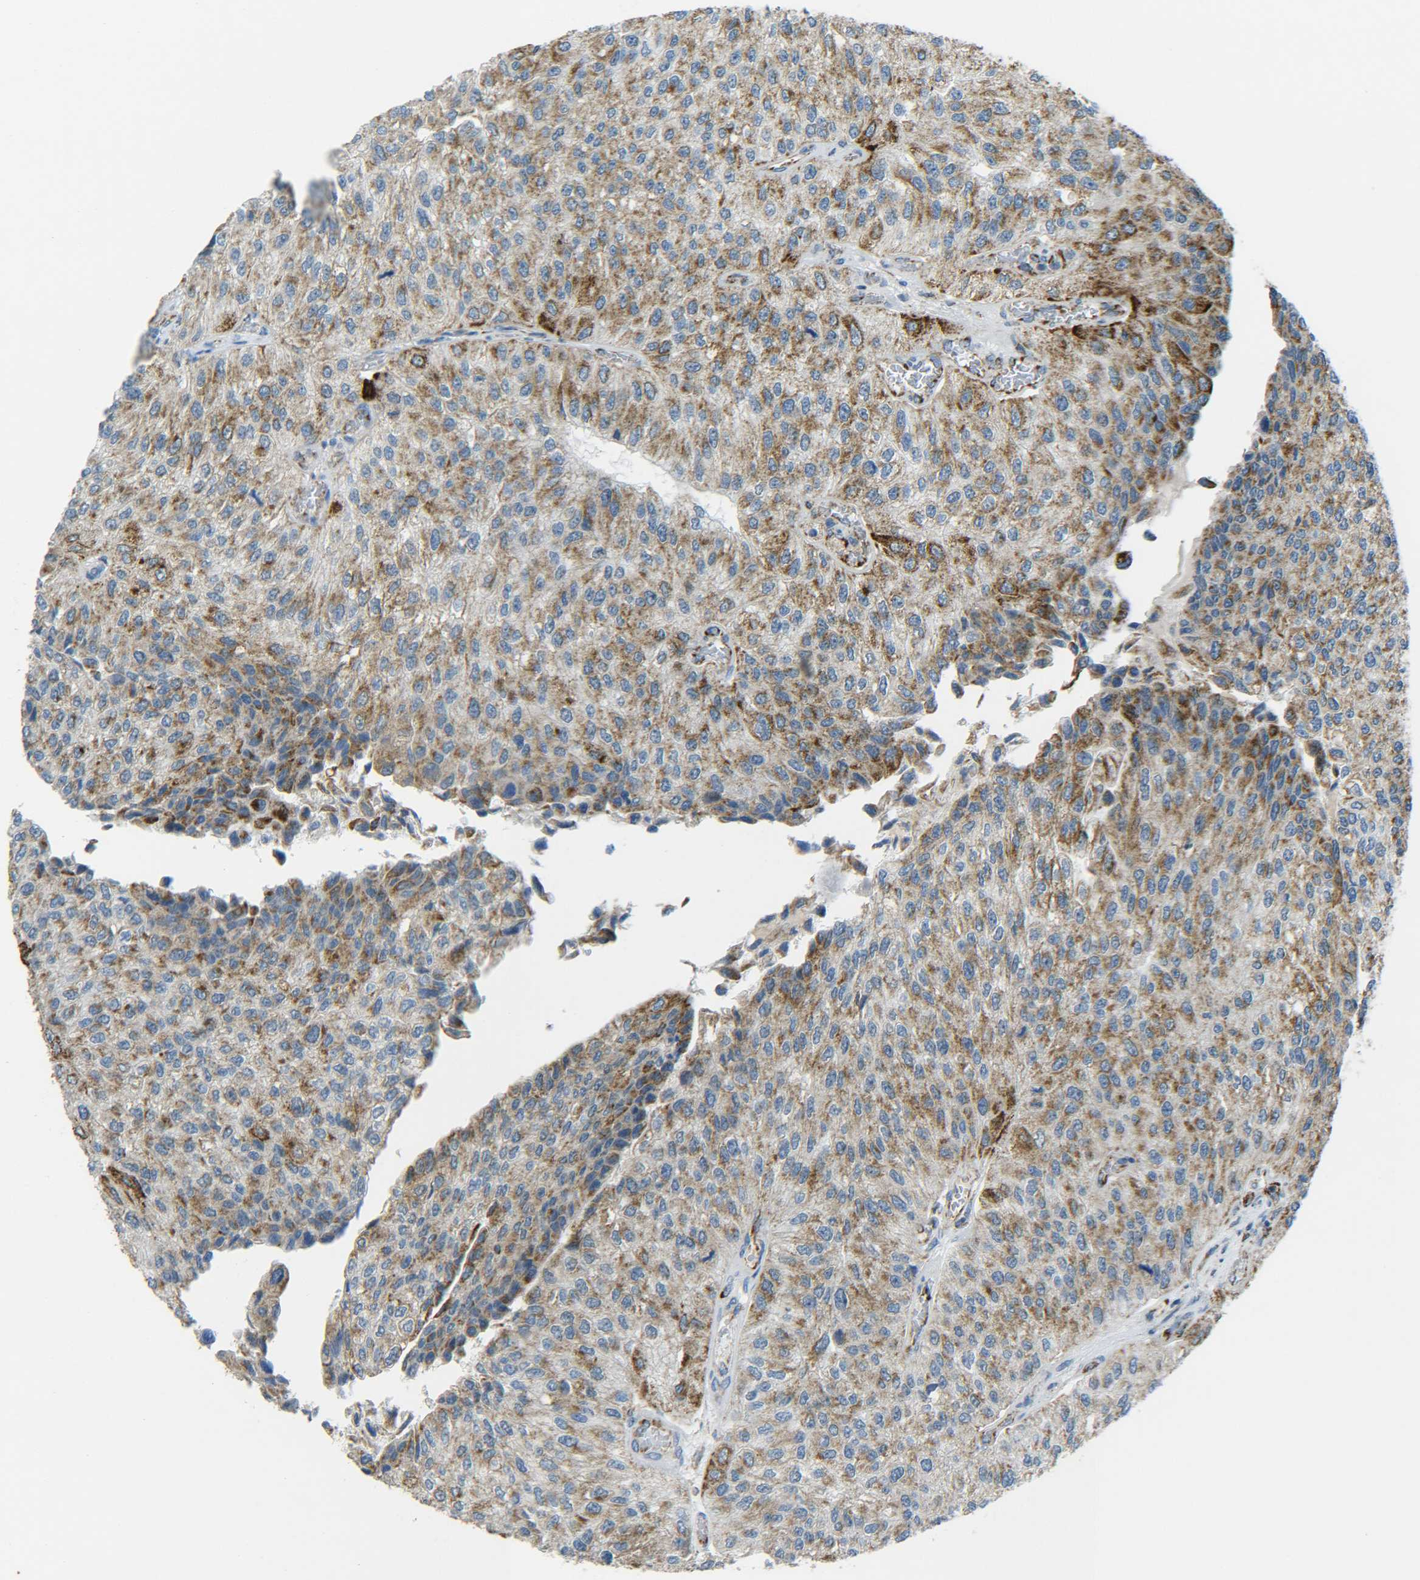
{"staining": {"intensity": "moderate", "quantity": ">75%", "location": "cytoplasmic/membranous"}, "tissue": "urothelial cancer", "cell_type": "Tumor cells", "image_type": "cancer", "snomed": [{"axis": "morphology", "description": "Urothelial carcinoma, High grade"}, {"axis": "topography", "description": "Kidney"}, {"axis": "topography", "description": "Urinary bladder"}], "caption": "Urothelial cancer tissue exhibits moderate cytoplasmic/membranous staining in about >75% of tumor cells", "gene": "CYB5R1", "patient": {"sex": "male", "age": 77}}